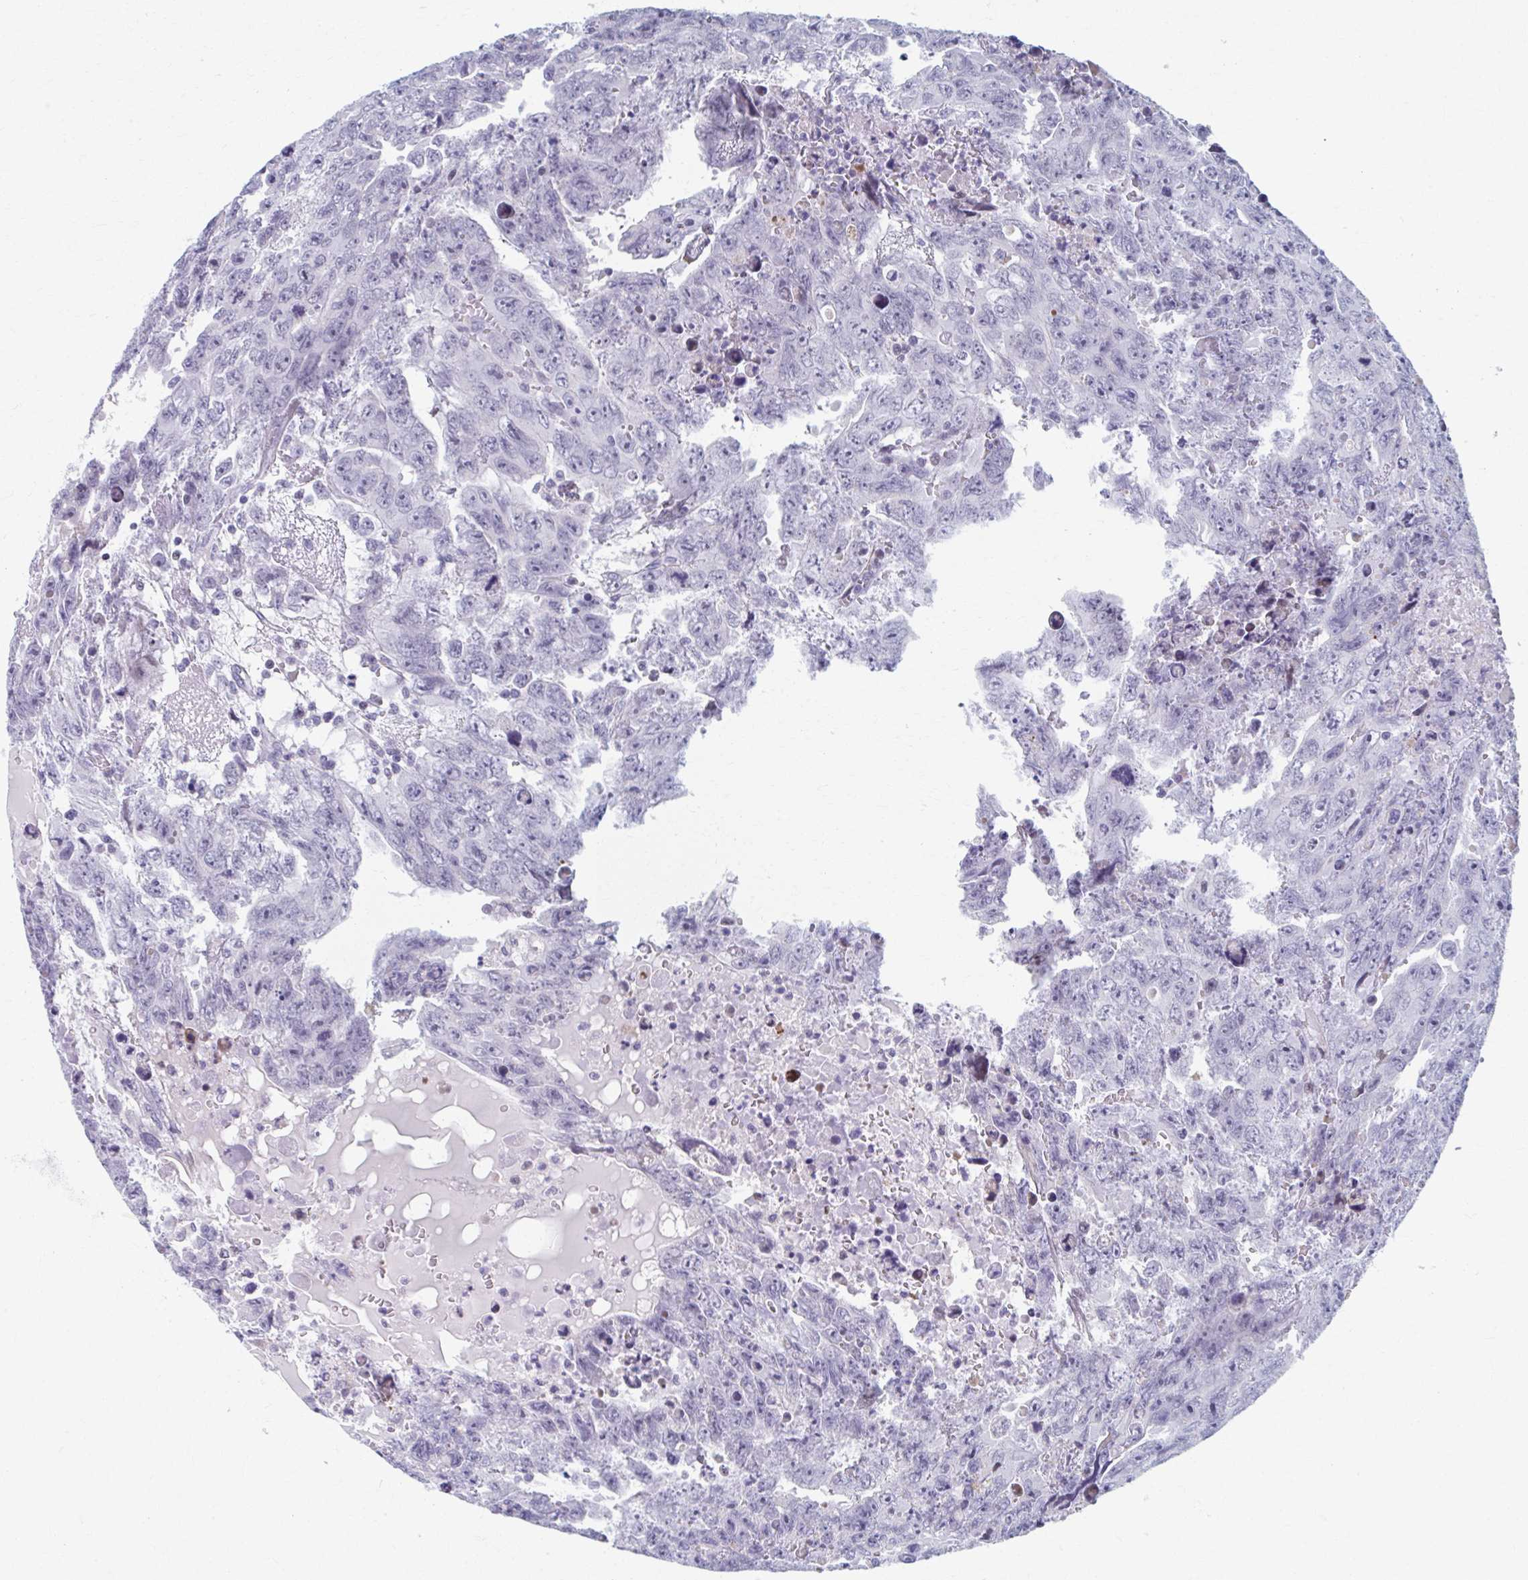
{"staining": {"intensity": "negative", "quantity": "none", "location": "none"}, "tissue": "testis cancer", "cell_type": "Tumor cells", "image_type": "cancer", "snomed": [{"axis": "morphology", "description": "Carcinoma, Embryonal, NOS"}, {"axis": "topography", "description": "Testis"}], "caption": "A micrograph of human testis cancer is negative for staining in tumor cells.", "gene": "ABHD16B", "patient": {"sex": "male", "age": 24}}